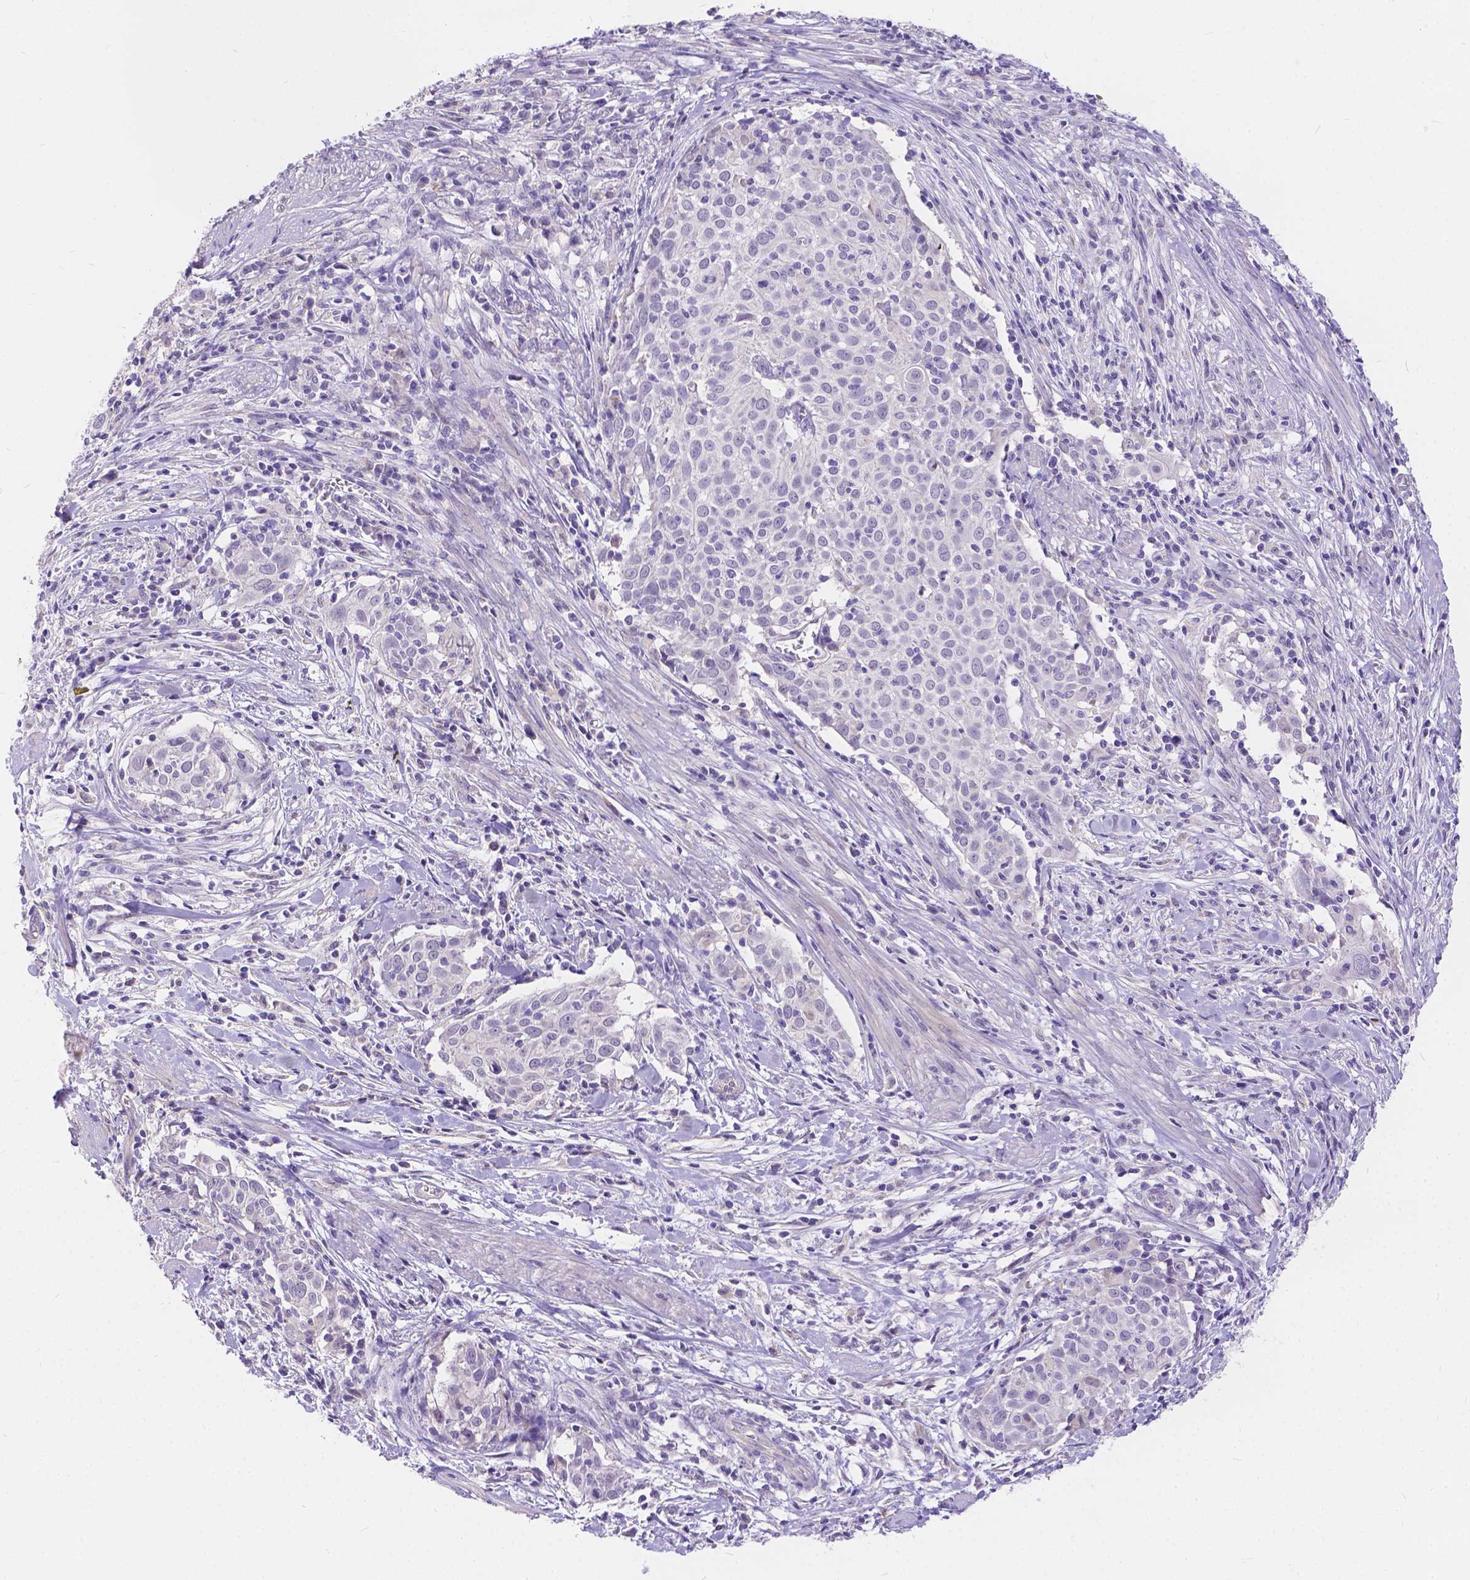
{"staining": {"intensity": "negative", "quantity": "none", "location": "none"}, "tissue": "cervical cancer", "cell_type": "Tumor cells", "image_type": "cancer", "snomed": [{"axis": "morphology", "description": "Squamous cell carcinoma, NOS"}, {"axis": "topography", "description": "Cervix"}], "caption": "Photomicrograph shows no protein staining in tumor cells of cervical squamous cell carcinoma tissue. (Stains: DAB immunohistochemistry with hematoxylin counter stain, Microscopy: brightfield microscopy at high magnification).", "gene": "DLEC1", "patient": {"sex": "female", "age": 39}}